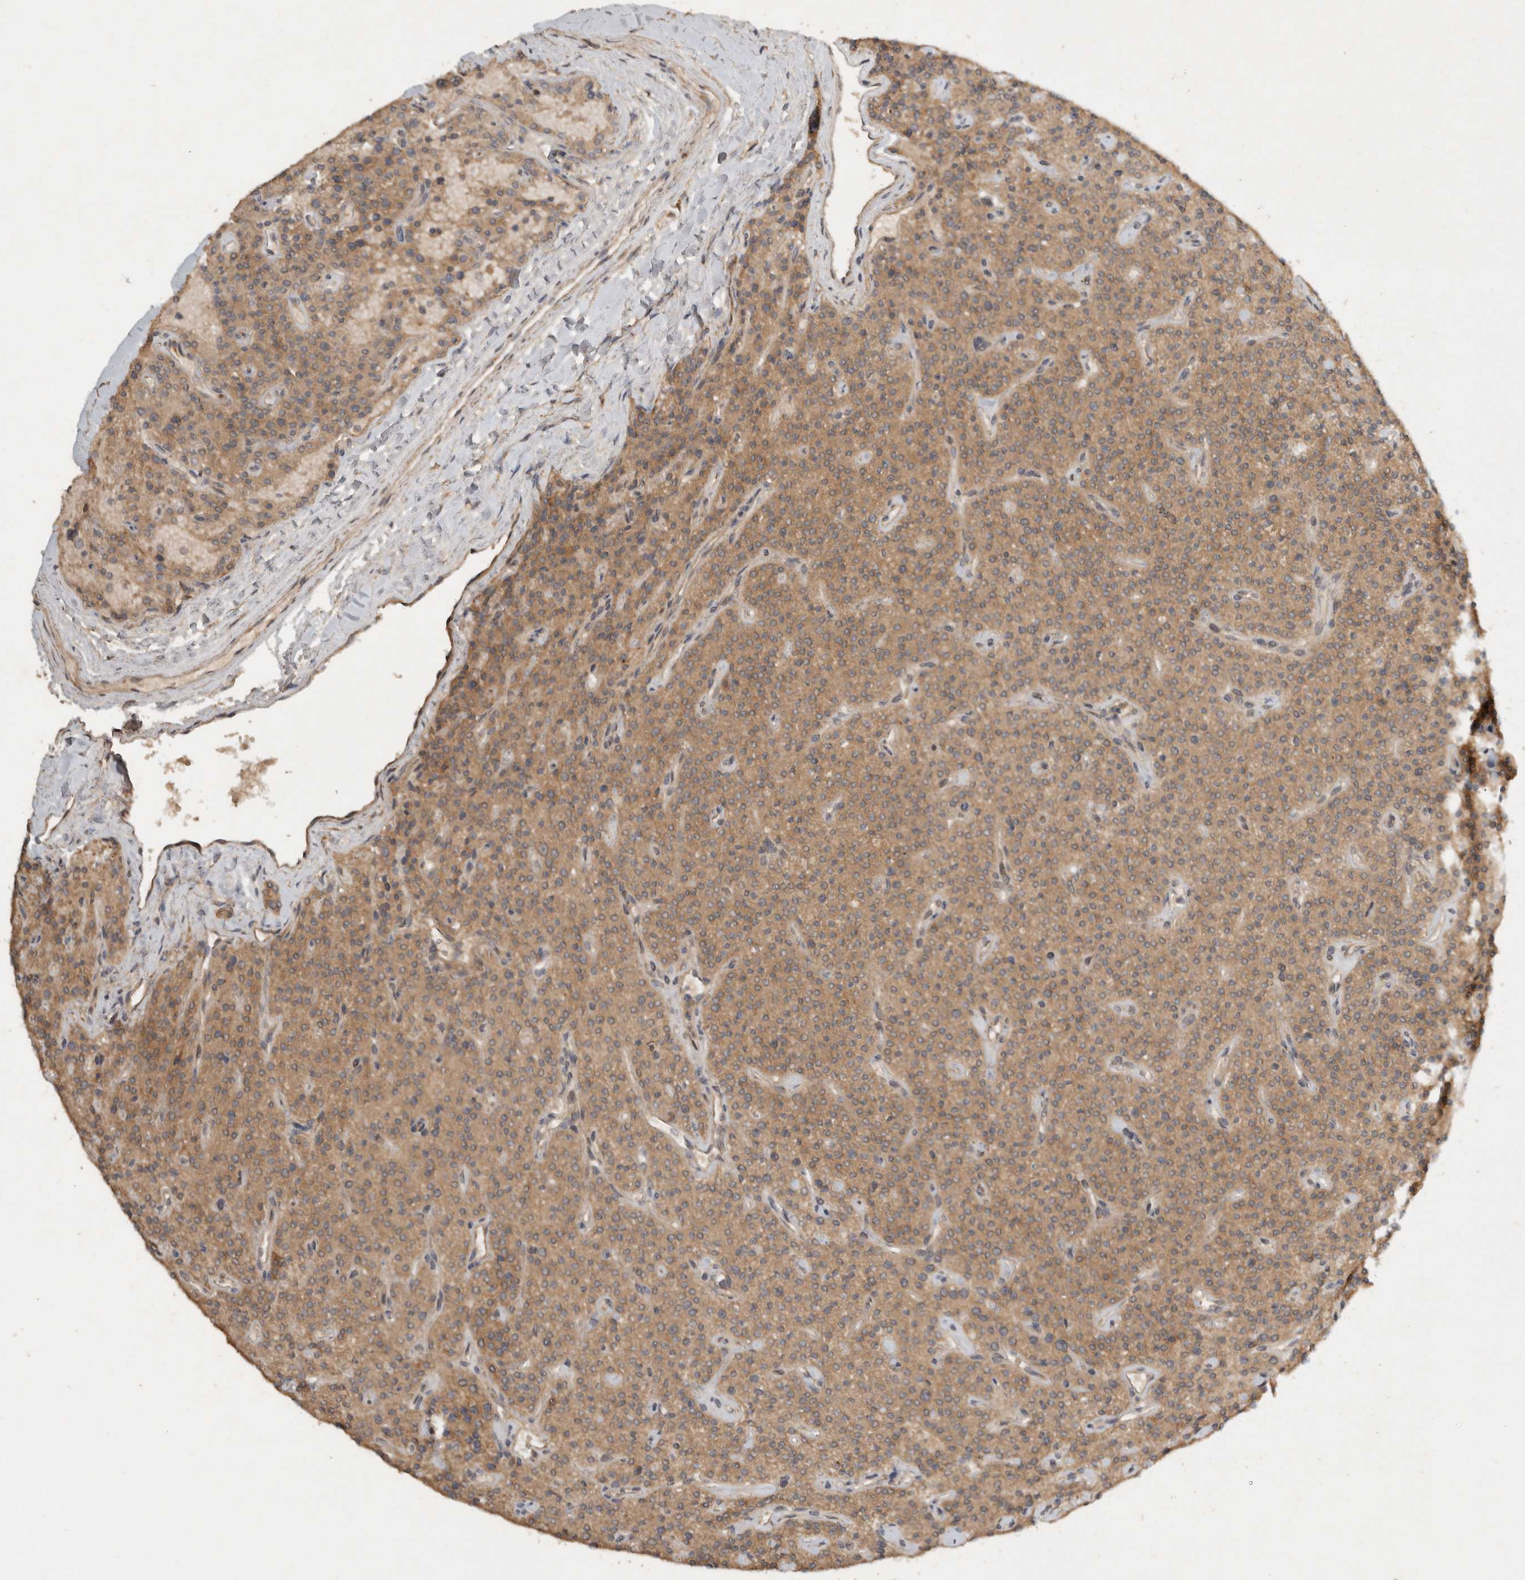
{"staining": {"intensity": "moderate", "quantity": ">75%", "location": "cytoplasmic/membranous"}, "tissue": "parathyroid gland", "cell_type": "Glandular cells", "image_type": "normal", "snomed": [{"axis": "morphology", "description": "Normal tissue, NOS"}, {"axis": "topography", "description": "Parathyroid gland"}], "caption": "This micrograph exhibits IHC staining of normal human parathyroid gland, with medium moderate cytoplasmic/membranous positivity in approximately >75% of glandular cells.", "gene": "VEPH1", "patient": {"sex": "male", "age": 46}}